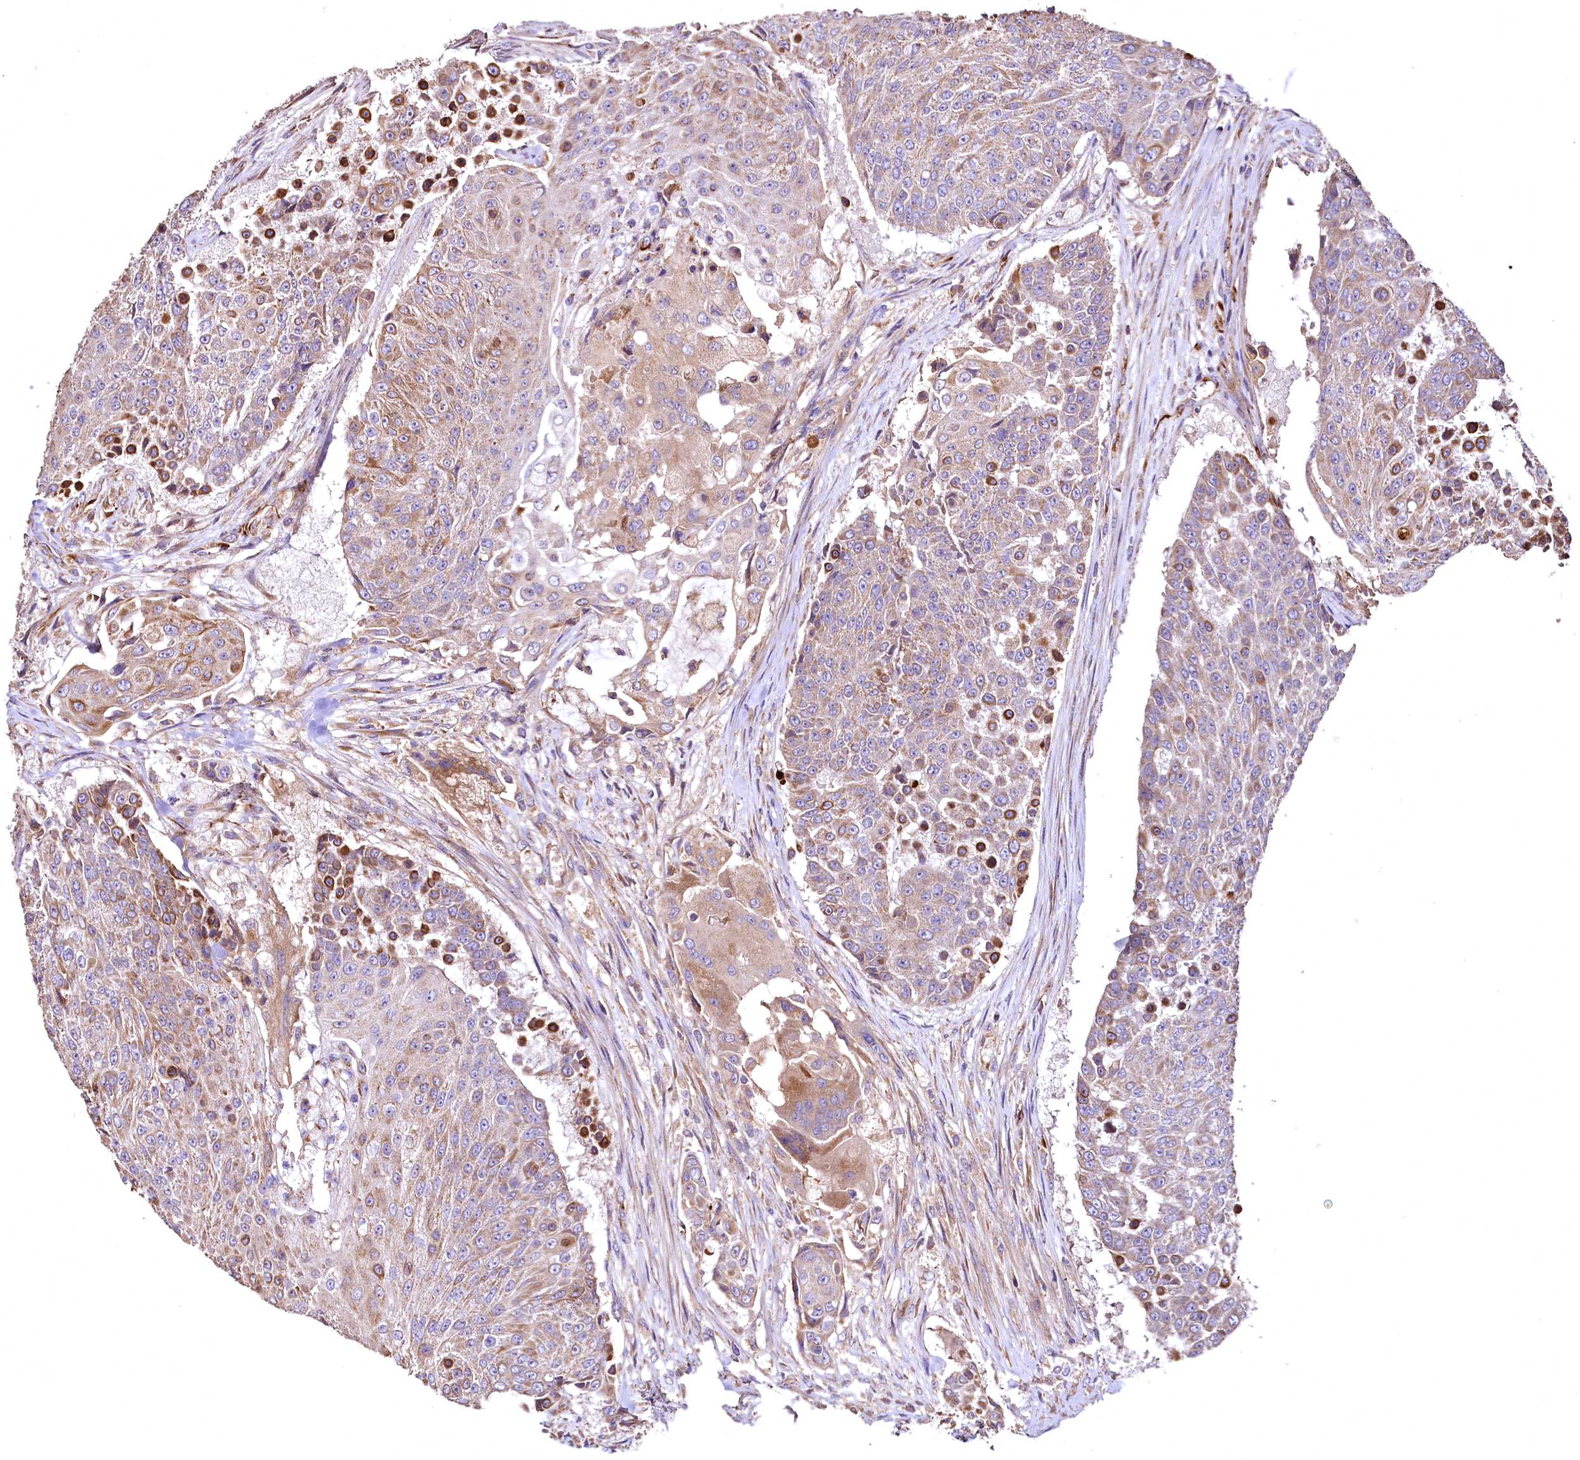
{"staining": {"intensity": "moderate", "quantity": "25%-75%", "location": "cytoplasmic/membranous"}, "tissue": "urothelial cancer", "cell_type": "Tumor cells", "image_type": "cancer", "snomed": [{"axis": "morphology", "description": "Urothelial carcinoma, High grade"}, {"axis": "topography", "description": "Urinary bladder"}], "caption": "Immunohistochemical staining of high-grade urothelial carcinoma exhibits medium levels of moderate cytoplasmic/membranous protein positivity in approximately 25%-75% of tumor cells.", "gene": "RASSF1", "patient": {"sex": "female", "age": 63}}